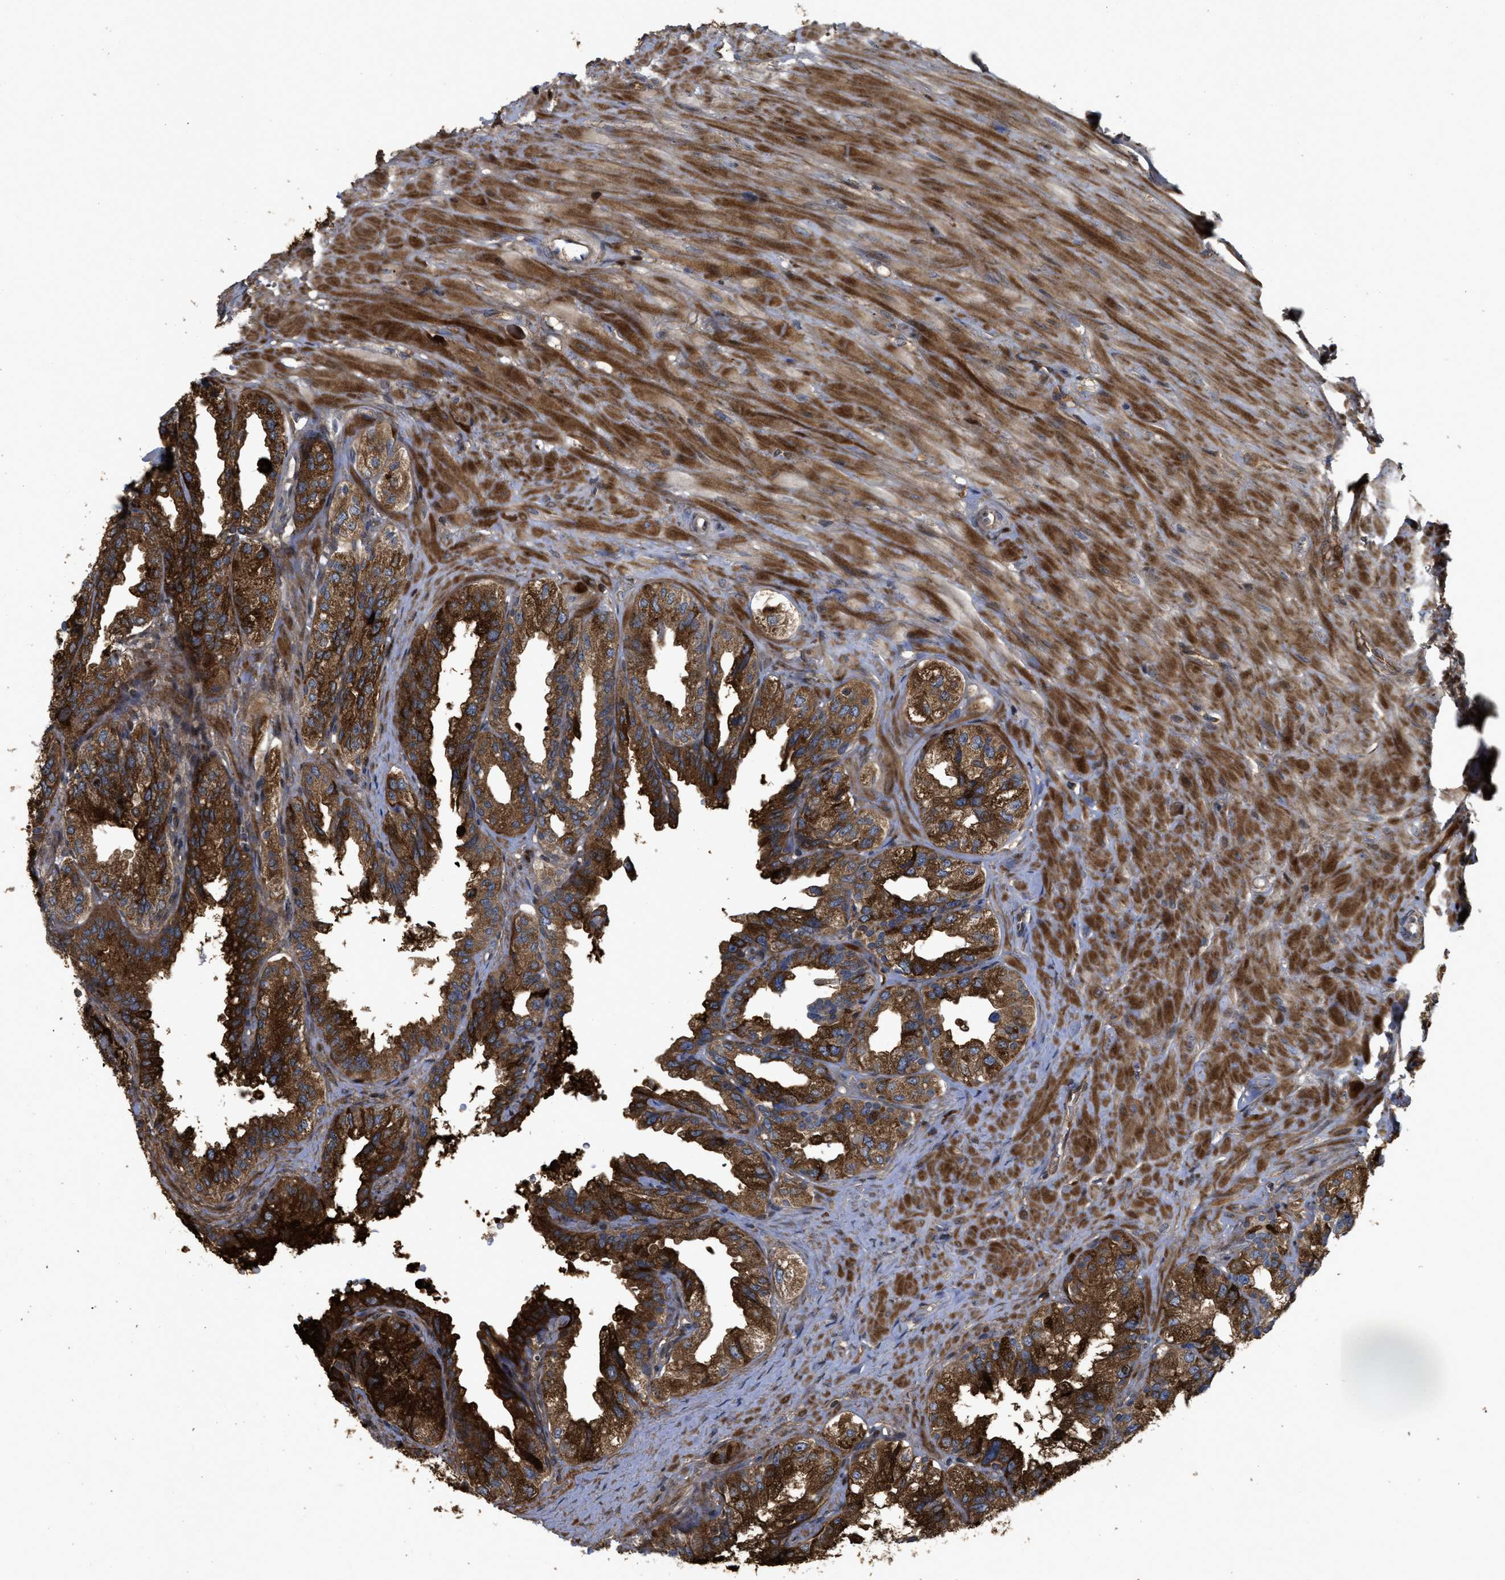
{"staining": {"intensity": "strong", "quantity": ">75%", "location": "cytoplasmic/membranous"}, "tissue": "seminal vesicle", "cell_type": "Glandular cells", "image_type": "normal", "snomed": [{"axis": "morphology", "description": "Normal tissue, NOS"}, {"axis": "topography", "description": "Seminal veicle"}], "caption": "Protein expression analysis of benign human seminal vesicle reveals strong cytoplasmic/membranous staining in approximately >75% of glandular cells.", "gene": "CBR3", "patient": {"sex": "male", "age": 68}}